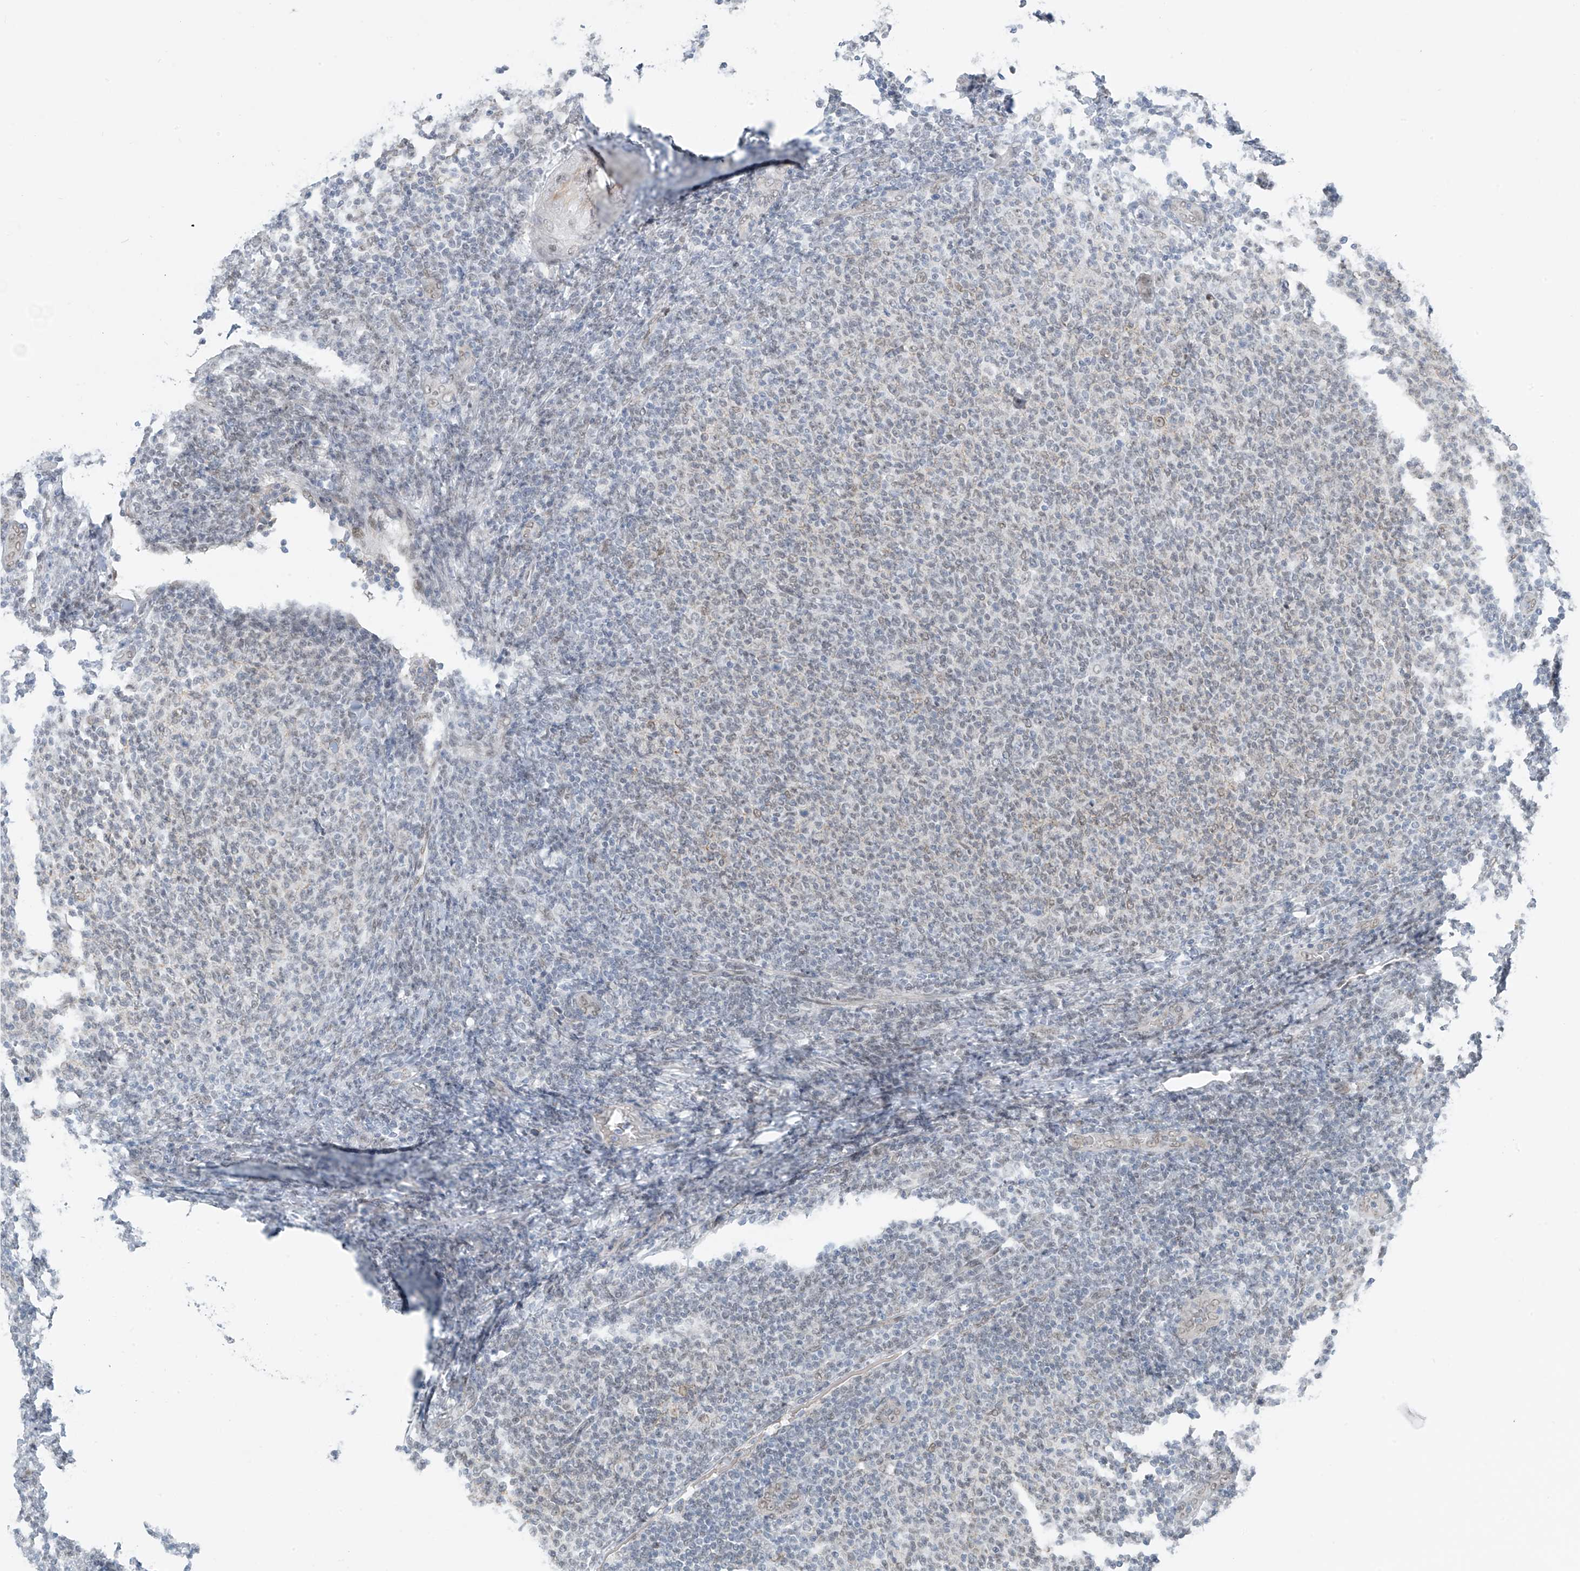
{"staining": {"intensity": "weak", "quantity": "<25%", "location": "nuclear"}, "tissue": "lymphoma", "cell_type": "Tumor cells", "image_type": "cancer", "snomed": [{"axis": "morphology", "description": "Malignant lymphoma, non-Hodgkin's type, Low grade"}, {"axis": "topography", "description": "Lymph node"}], "caption": "Immunohistochemistry of malignant lymphoma, non-Hodgkin's type (low-grade) exhibits no positivity in tumor cells. (DAB immunohistochemistry, high magnification).", "gene": "MCM9", "patient": {"sex": "male", "age": 66}}